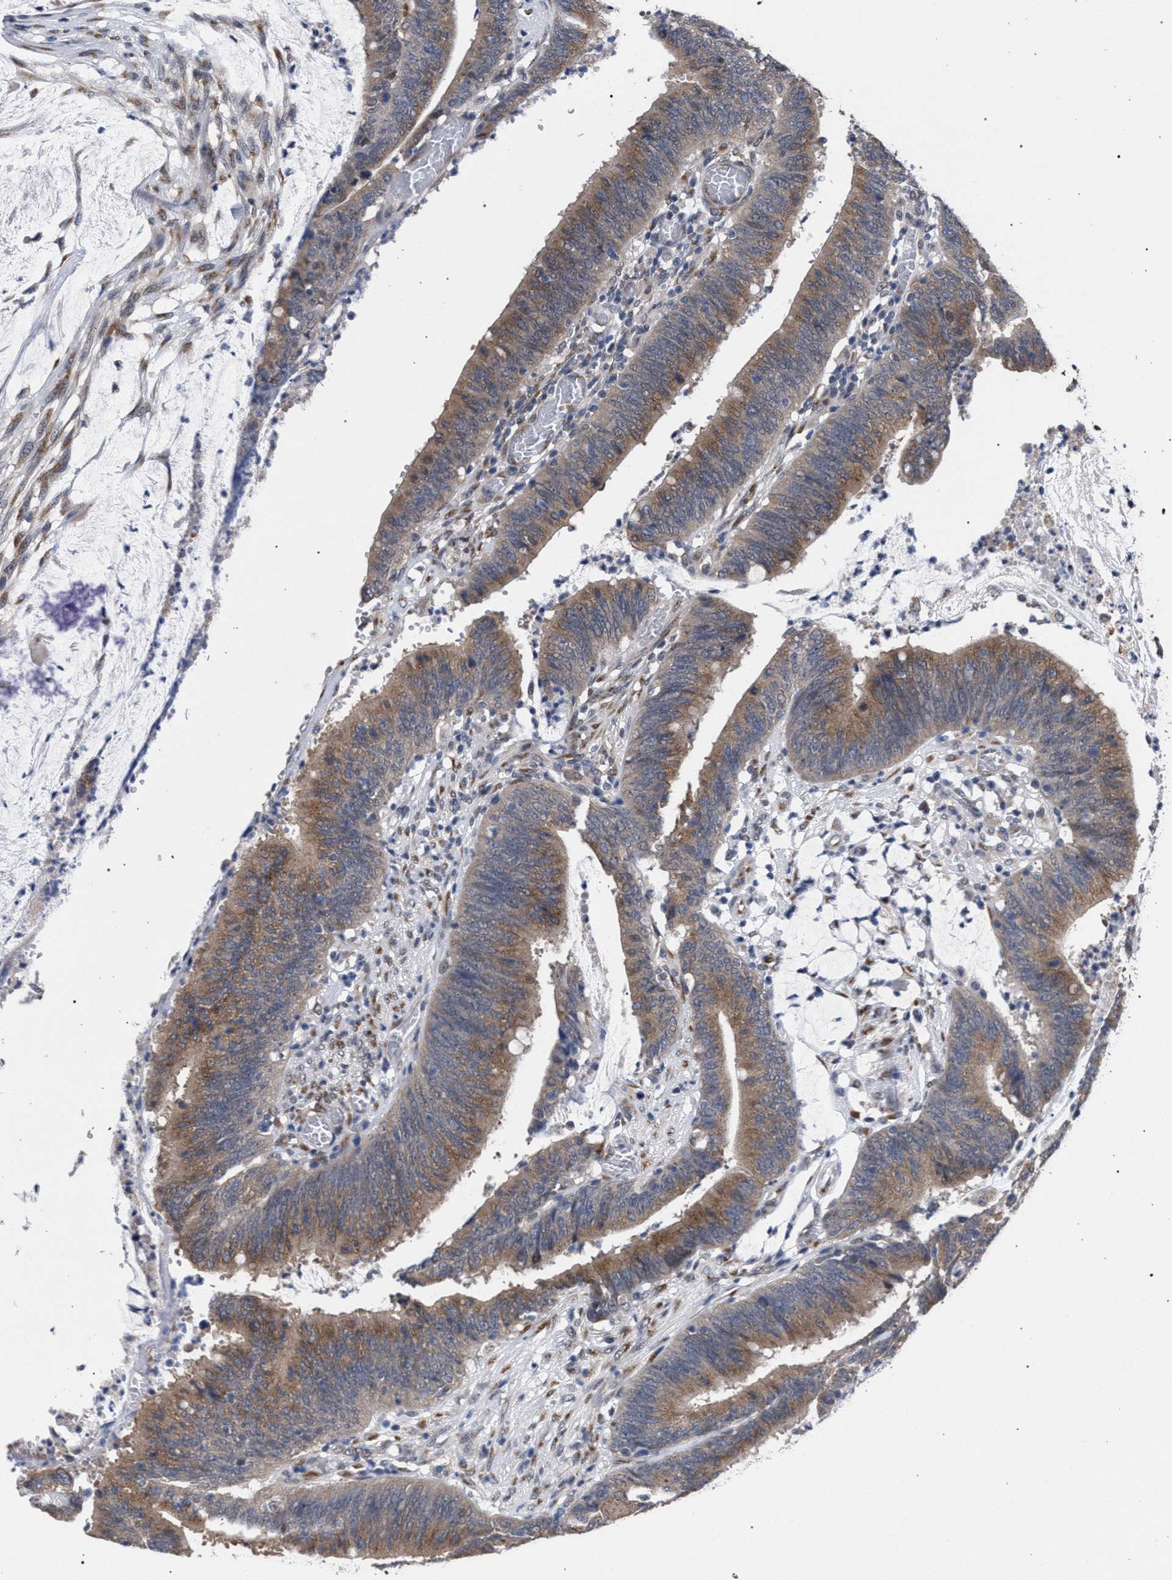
{"staining": {"intensity": "moderate", "quantity": ">75%", "location": "cytoplasmic/membranous"}, "tissue": "colorectal cancer", "cell_type": "Tumor cells", "image_type": "cancer", "snomed": [{"axis": "morphology", "description": "Adenocarcinoma, NOS"}, {"axis": "topography", "description": "Rectum"}], "caption": "There is medium levels of moderate cytoplasmic/membranous positivity in tumor cells of colorectal cancer, as demonstrated by immunohistochemical staining (brown color).", "gene": "GOLGA2", "patient": {"sex": "female", "age": 66}}